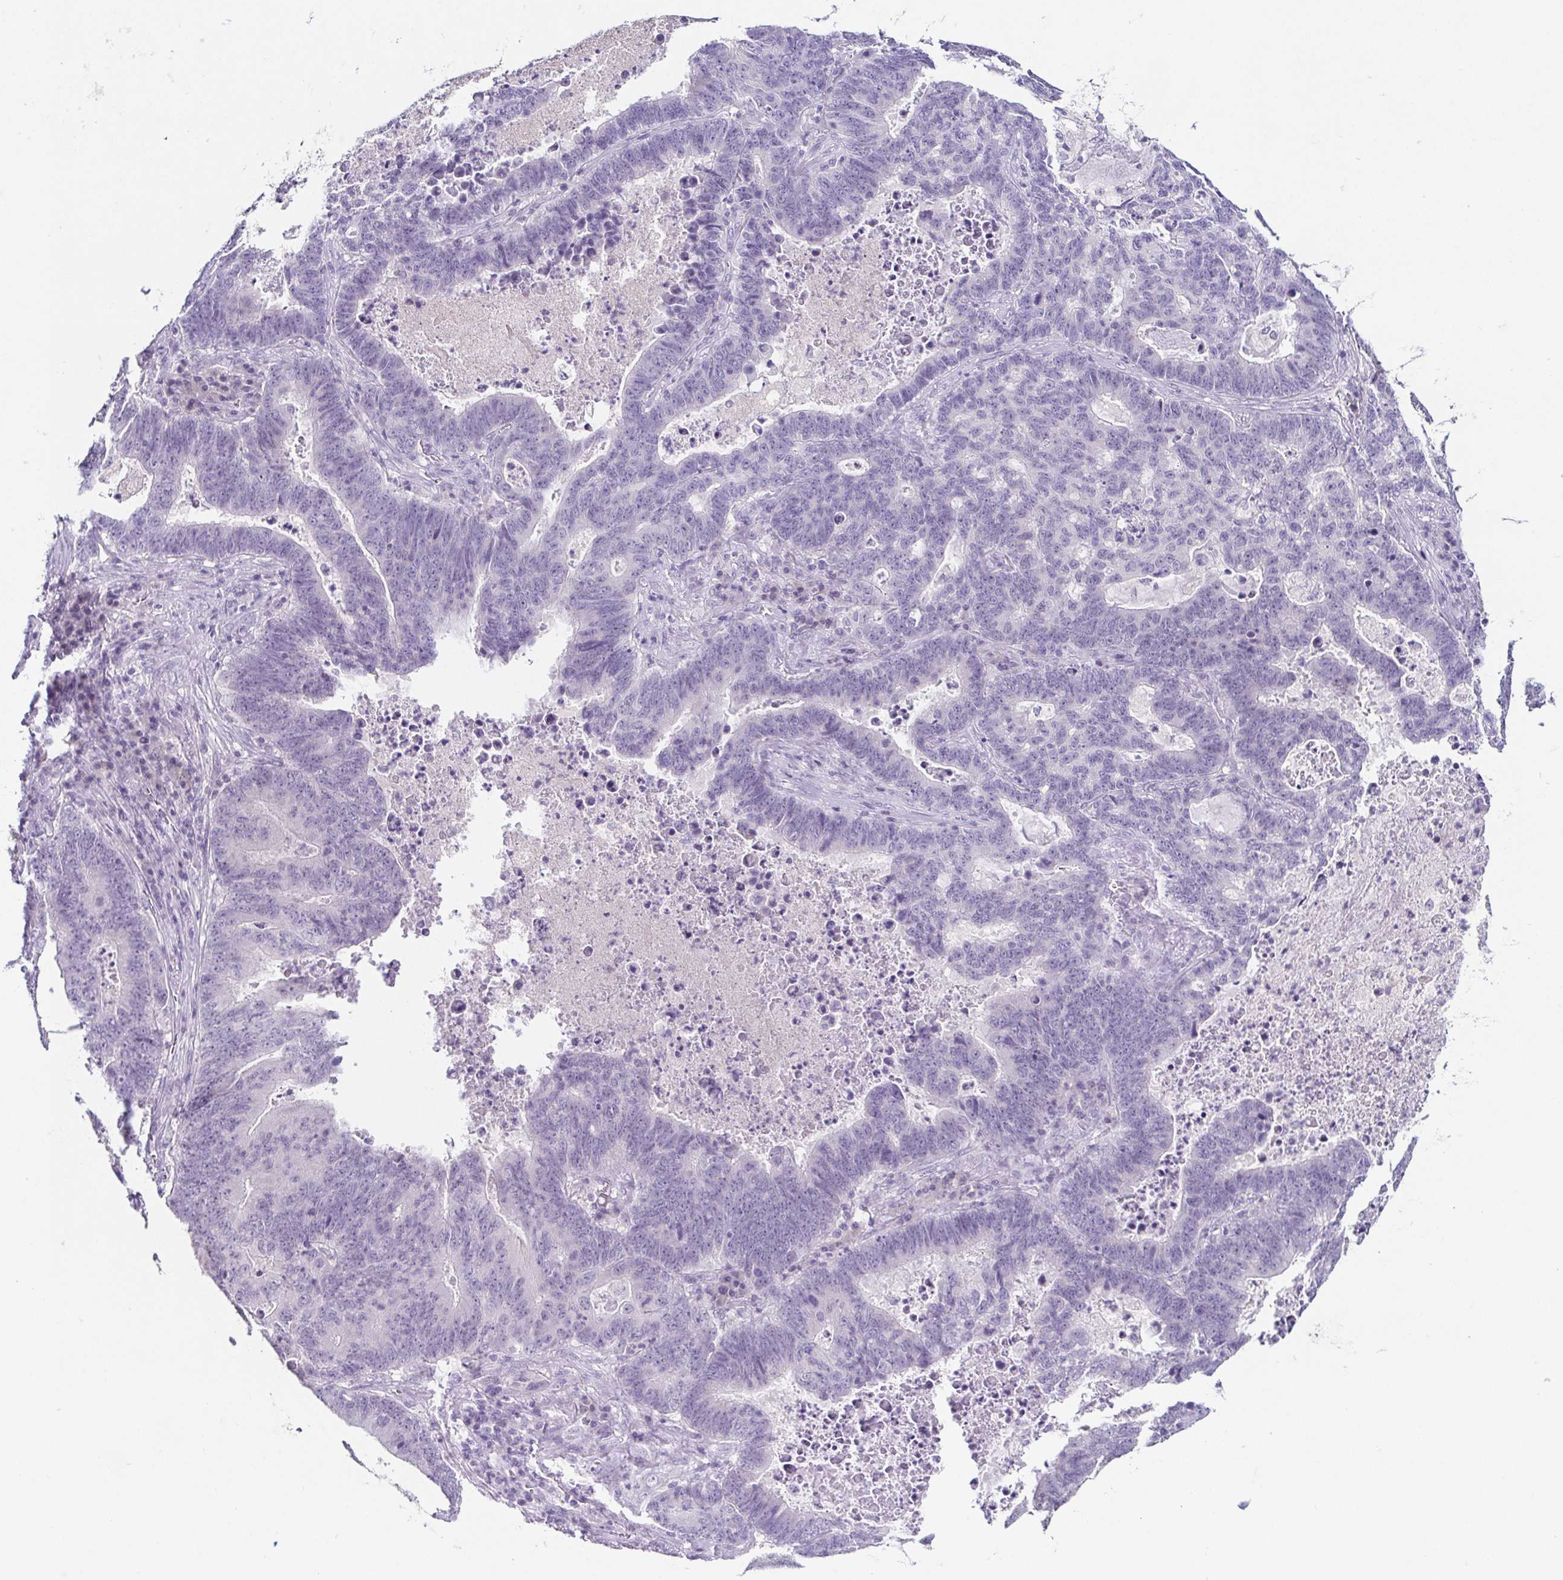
{"staining": {"intensity": "negative", "quantity": "none", "location": "none"}, "tissue": "lung cancer", "cell_type": "Tumor cells", "image_type": "cancer", "snomed": [{"axis": "morphology", "description": "Aneuploidy"}, {"axis": "morphology", "description": "Adenocarcinoma, NOS"}, {"axis": "morphology", "description": "Adenocarcinoma primary or metastatic"}, {"axis": "topography", "description": "Lung"}], "caption": "Immunohistochemical staining of human lung cancer displays no significant staining in tumor cells. (Stains: DAB (3,3'-diaminobenzidine) IHC with hematoxylin counter stain, Microscopy: brightfield microscopy at high magnification).", "gene": "TP73", "patient": {"sex": "female", "age": 75}}